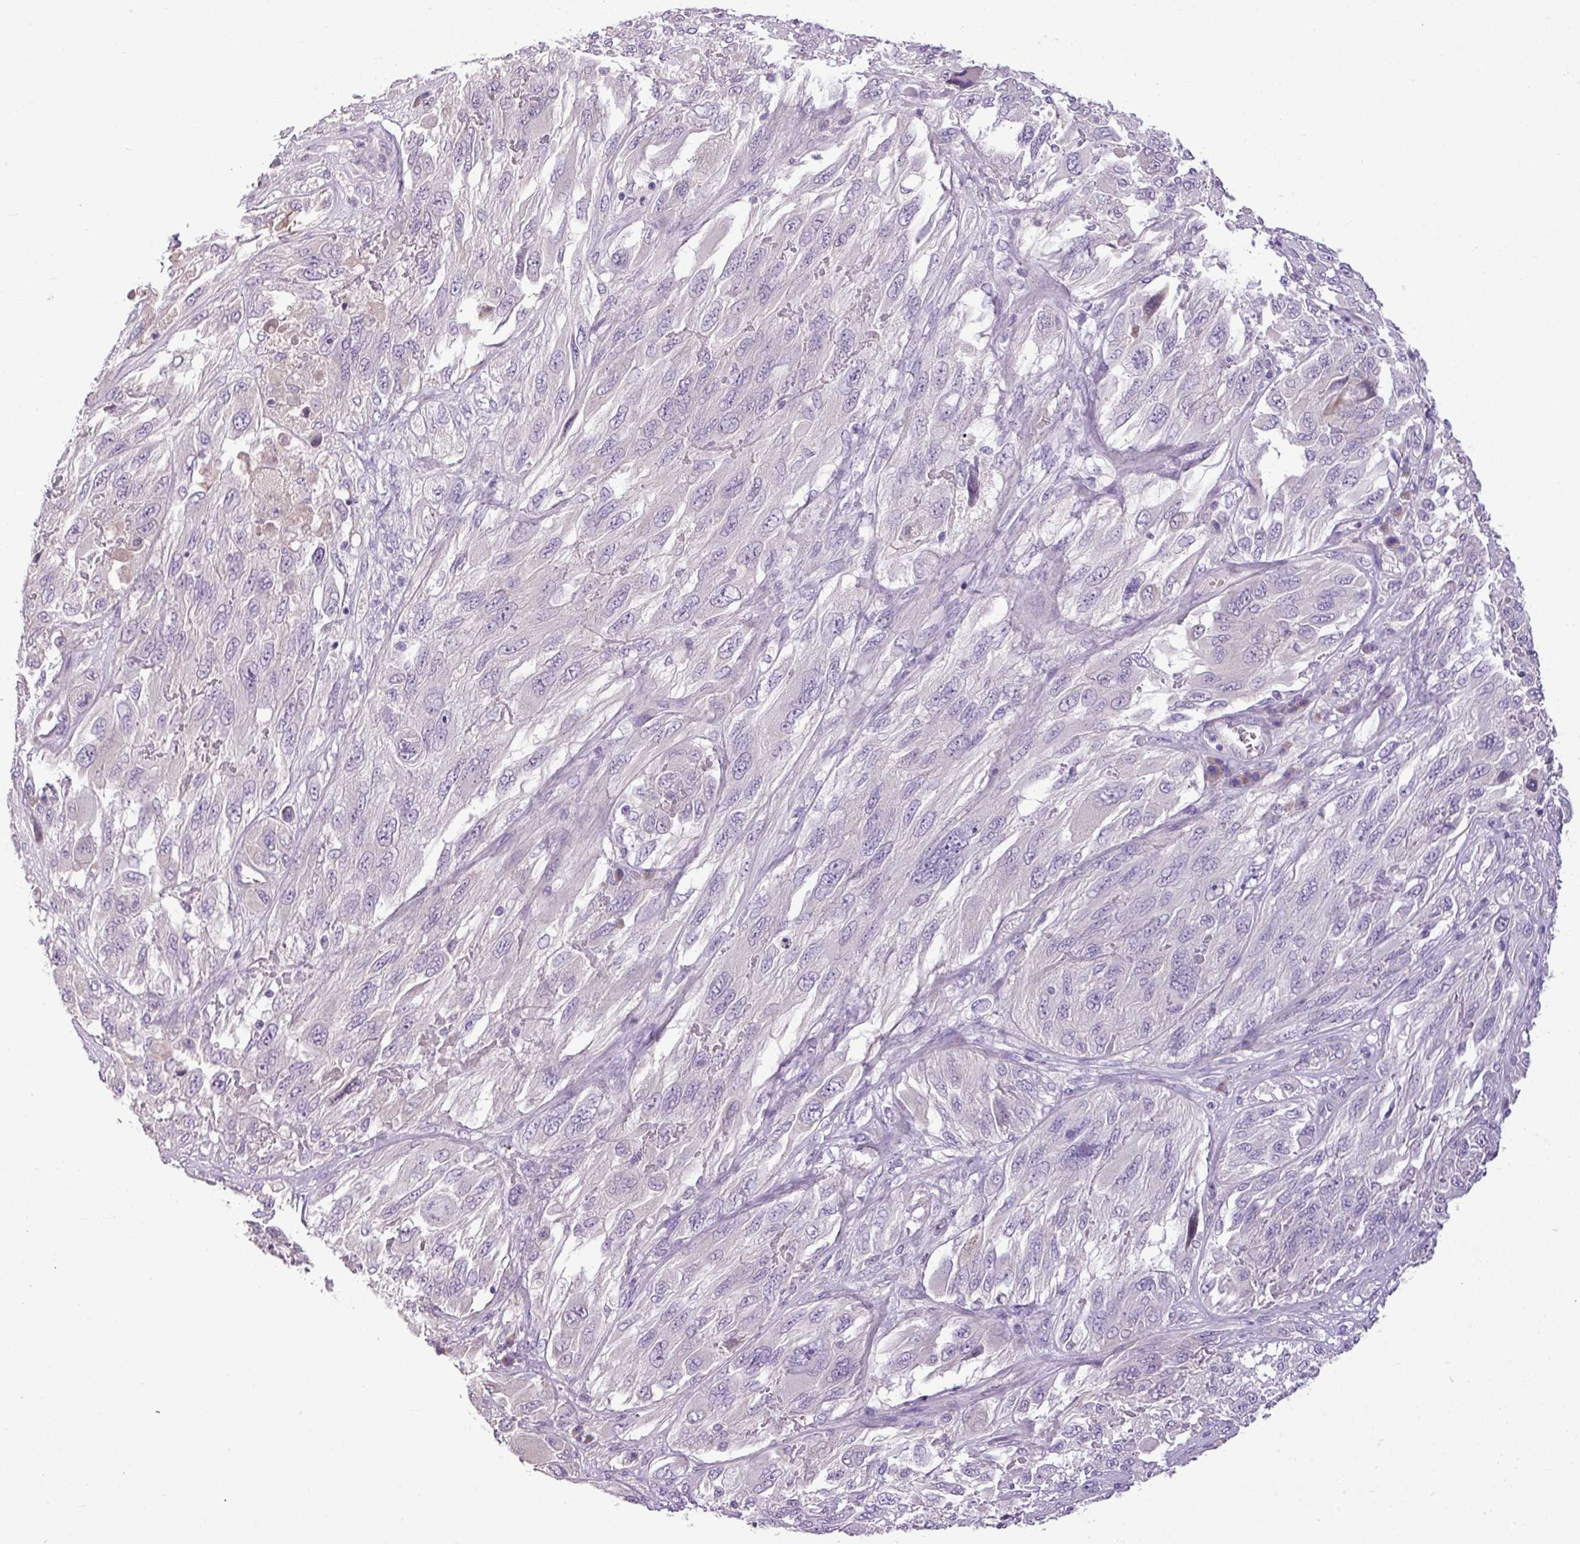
{"staining": {"intensity": "negative", "quantity": "none", "location": "none"}, "tissue": "melanoma", "cell_type": "Tumor cells", "image_type": "cancer", "snomed": [{"axis": "morphology", "description": "Malignant melanoma, NOS"}, {"axis": "topography", "description": "Skin"}], "caption": "Immunohistochemistry of melanoma exhibits no expression in tumor cells.", "gene": "IL17A", "patient": {"sex": "female", "age": 91}}